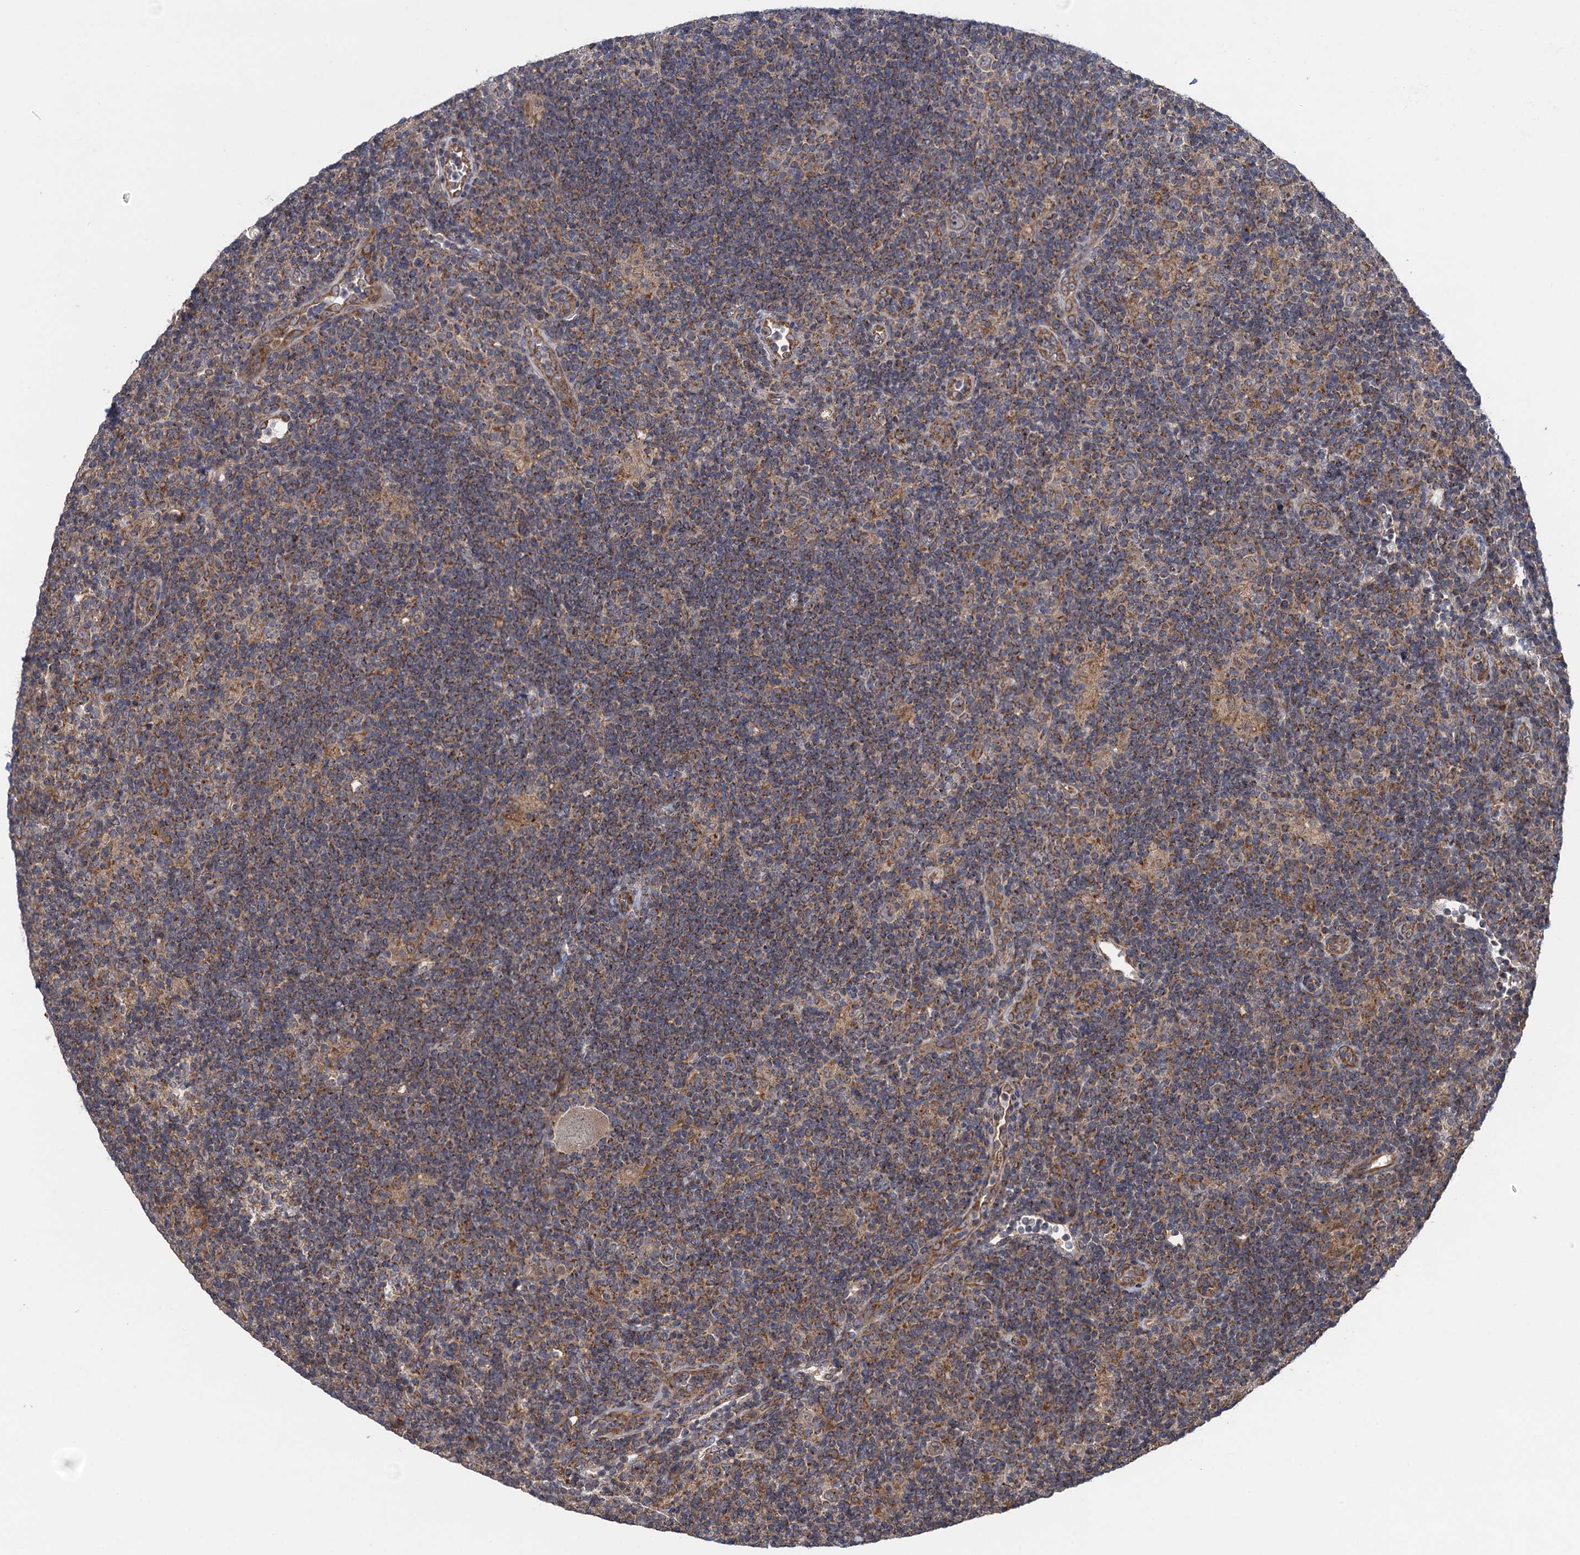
{"staining": {"intensity": "moderate", "quantity": "25%-75%", "location": "cytoplasmic/membranous"}, "tissue": "lymphoma", "cell_type": "Tumor cells", "image_type": "cancer", "snomed": [{"axis": "morphology", "description": "Hodgkin's disease, NOS"}, {"axis": "topography", "description": "Lymph node"}], "caption": "Lymphoma stained for a protein (brown) reveals moderate cytoplasmic/membranous positive expression in approximately 25%-75% of tumor cells.", "gene": "HAUS1", "patient": {"sex": "female", "age": 57}}